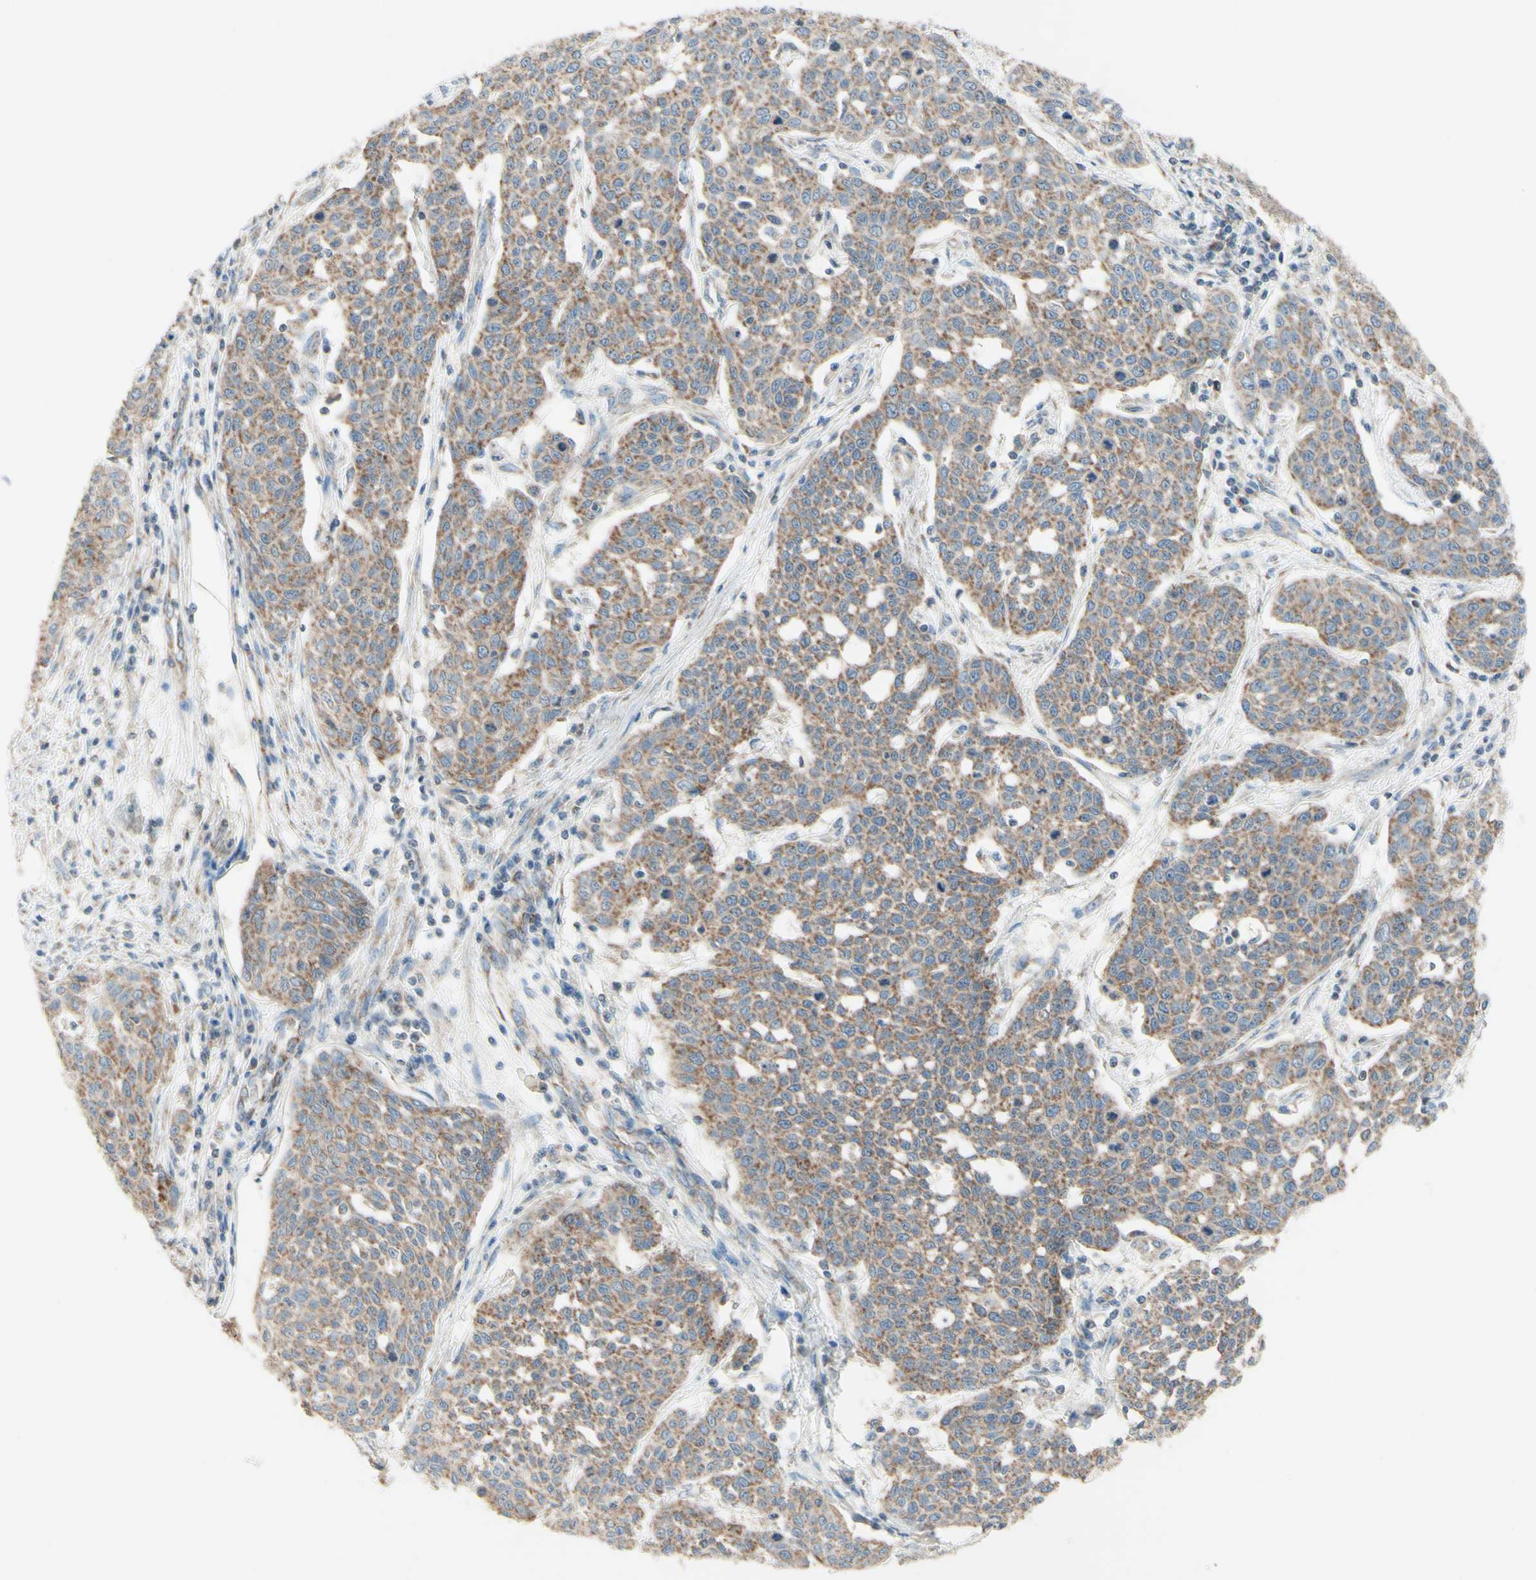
{"staining": {"intensity": "moderate", "quantity": ">75%", "location": "cytoplasmic/membranous"}, "tissue": "cervical cancer", "cell_type": "Tumor cells", "image_type": "cancer", "snomed": [{"axis": "morphology", "description": "Squamous cell carcinoma, NOS"}, {"axis": "topography", "description": "Cervix"}], "caption": "Immunohistochemical staining of cervical squamous cell carcinoma reveals medium levels of moderate cytoplasmic/membranous protein expression in approximately >75% of tumor cells. The staining was performed using DAB to visualize the protein expression in brown, while the nuclei were stained in blue with hematoxylin (Magnification: 20x).", "gene": "ARMC10", "patient": {"sex": "female", "age": 34}}